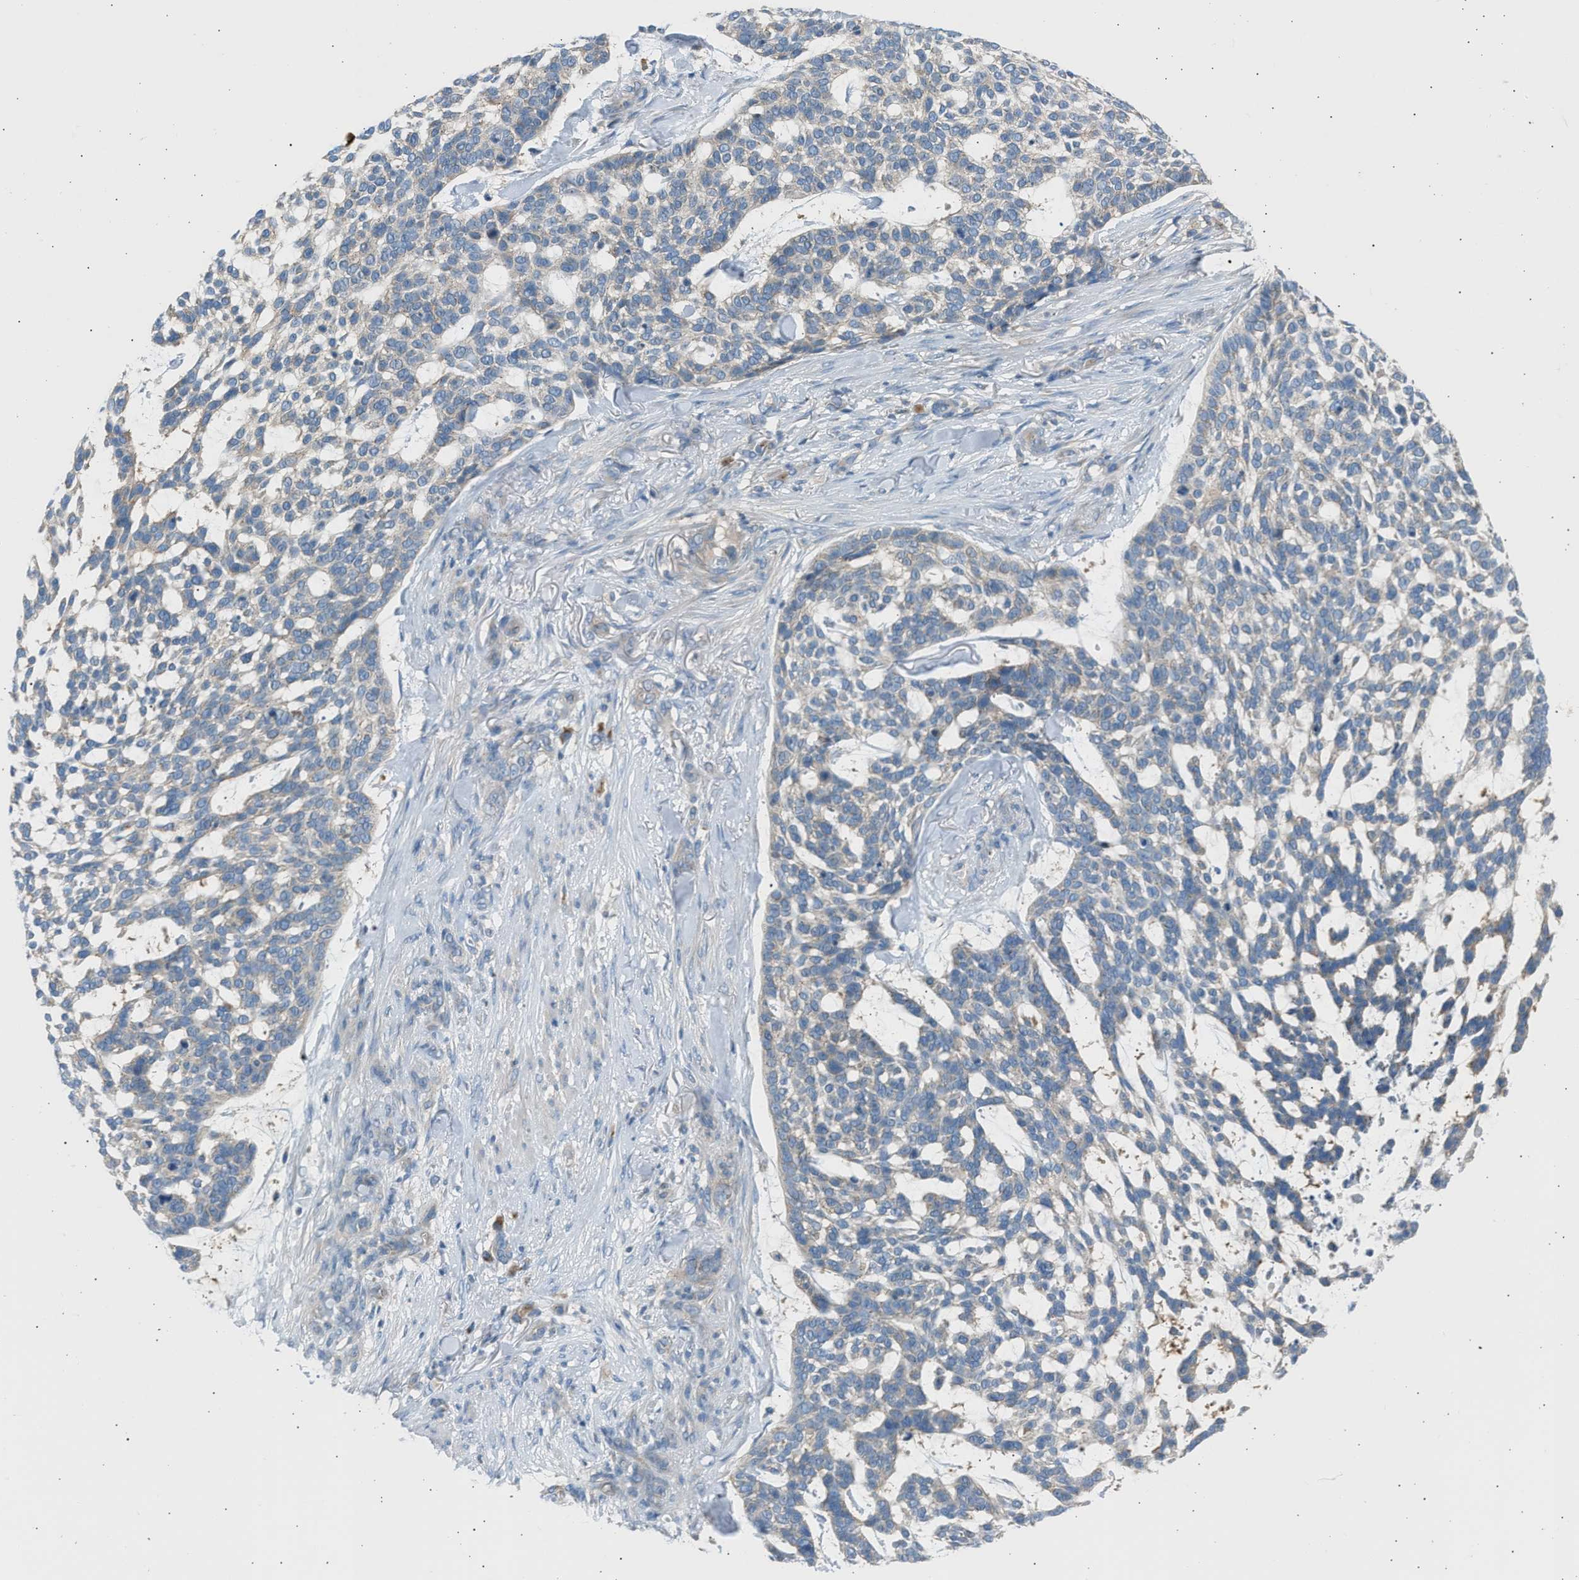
{"staining": {"intensity": "negative", "quantity": "none", "location": "none"}, "tissue": "skin cancer", "cell_type": "Tumor cells", "image_type": "cancer", "snomed": [{"axis": "morphology", "description": "Basal cell carcinoma"}, {"axis": "topography", "description": "Skin"}], "caption": "There is no significant expression in tumor cells of skin cancer (basal cell carcinoma).", "gene": "TRIM50", "patient": {"sex": "female", "age": 64}}